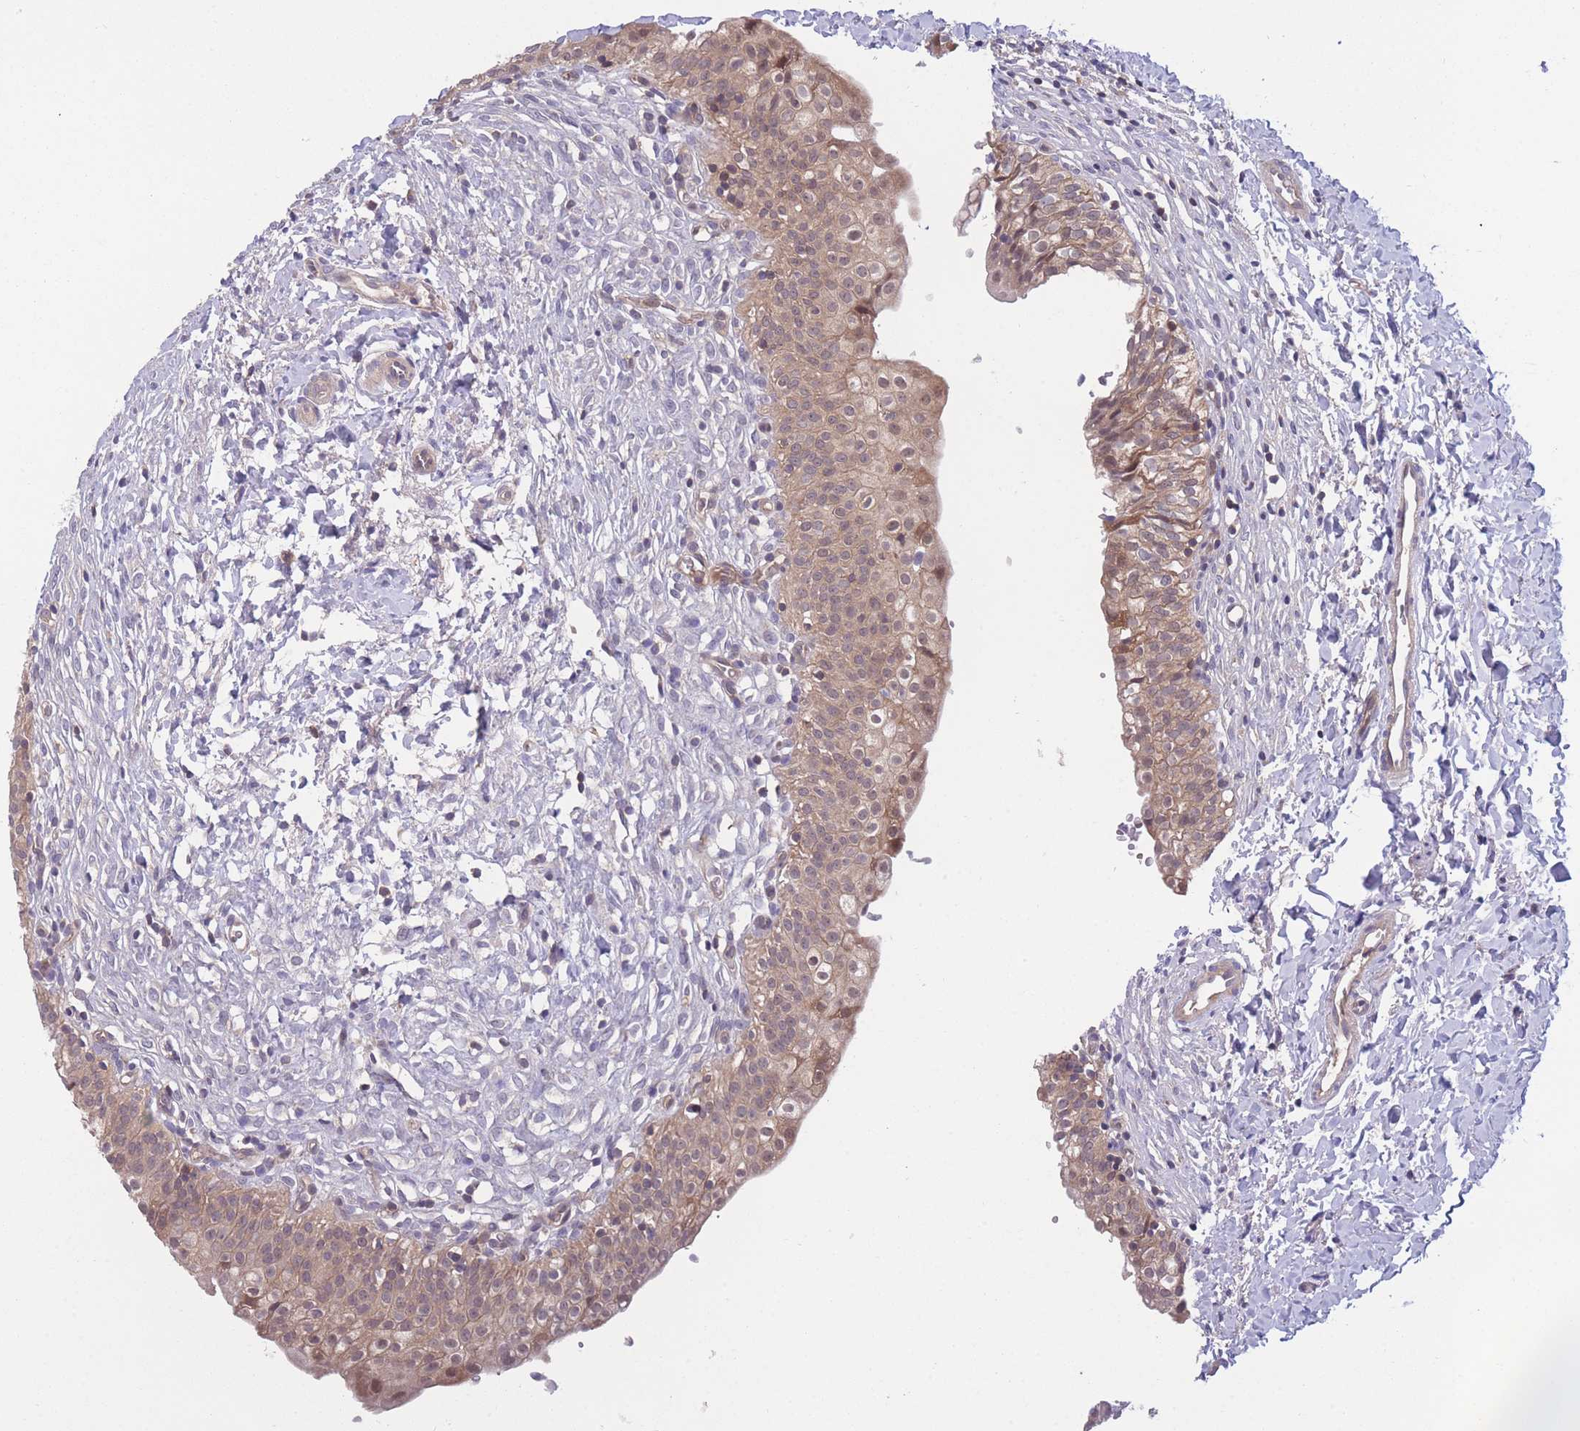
{"staining": {"intensity": "moderate", "quantity": ">75%", "location": "cytoplasmic/membranous"}, "tissue": "urinary bladder", "cell_type": "Urothelial cells", "image_type": "normal", "snomed": [{"axis": "morphology", "description": "Normal tissue, NOS"}, {"axis": "topography", "description": "Urinary bladder"}], "caption": "Brown immunohistochemical staining in normal human urinary bladder demonstrates moderate cytoplasmic/membranous positivity in about >75% of urothelial cells.", "gene": "UBE2NL", "patient": {"sex": "male", "age": 55}}